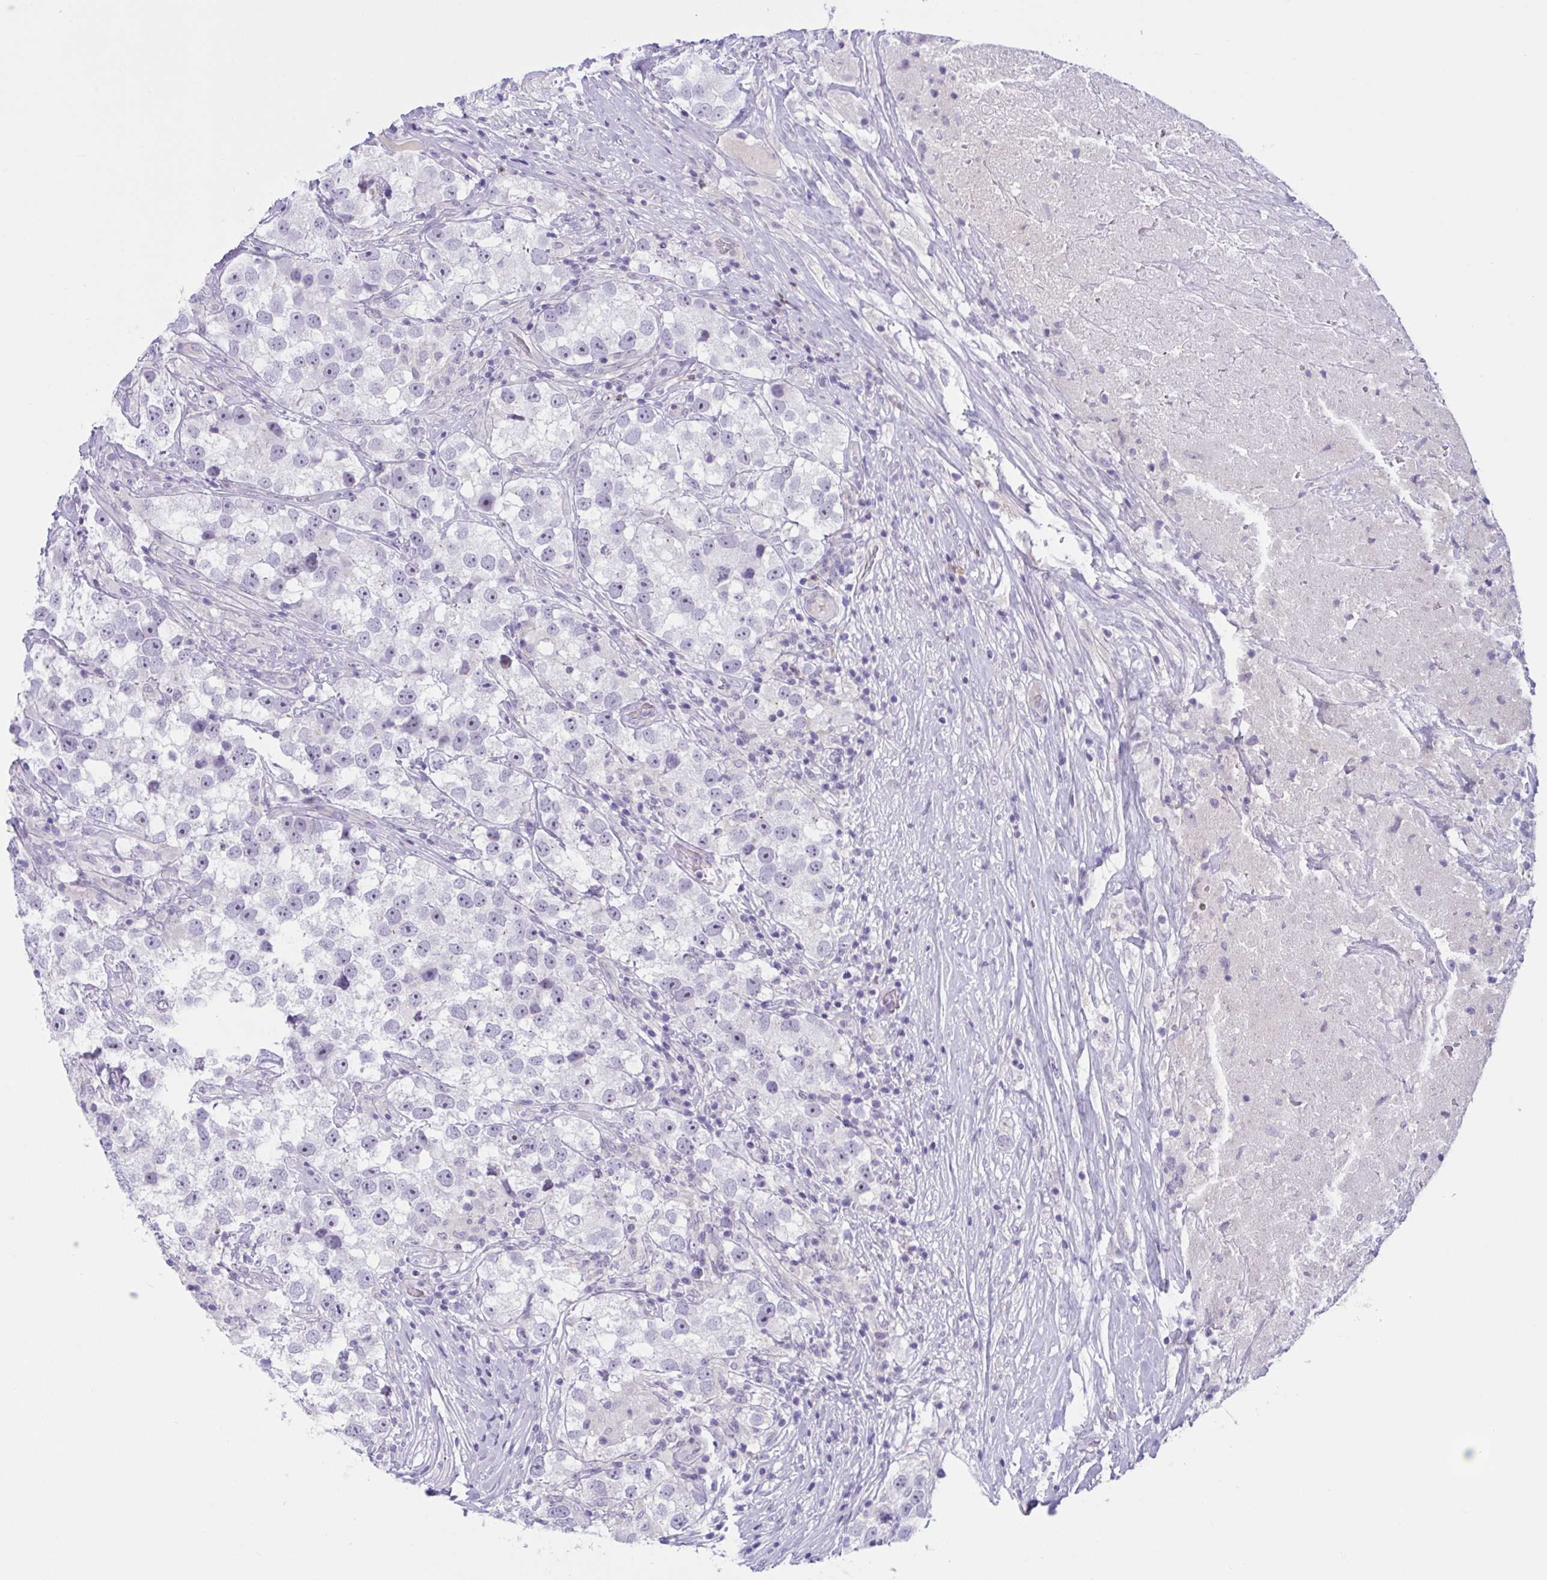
{"staining": {"intensity": "negative", "quantity": "none", "location": "none"}, "tissue": "testis cancer", "cell_type": "Tumor cells", "image_type": "cancer", "snomed": [{"axis": "morphology", "description": "Seminoma, NOS"}, {"axis": "topography", "description": "Testis"}], "caption": "Histopathology image shows no significant protein expression in tumor cells of testis cancer. Brightfield microscopy of immunohistochemistry (IHC) stained with DAB (brown) and hematoxylin (blue), captured at high magnification.", "gene": "WNT9B", "patient": {"sex": "male", "age": 46}}